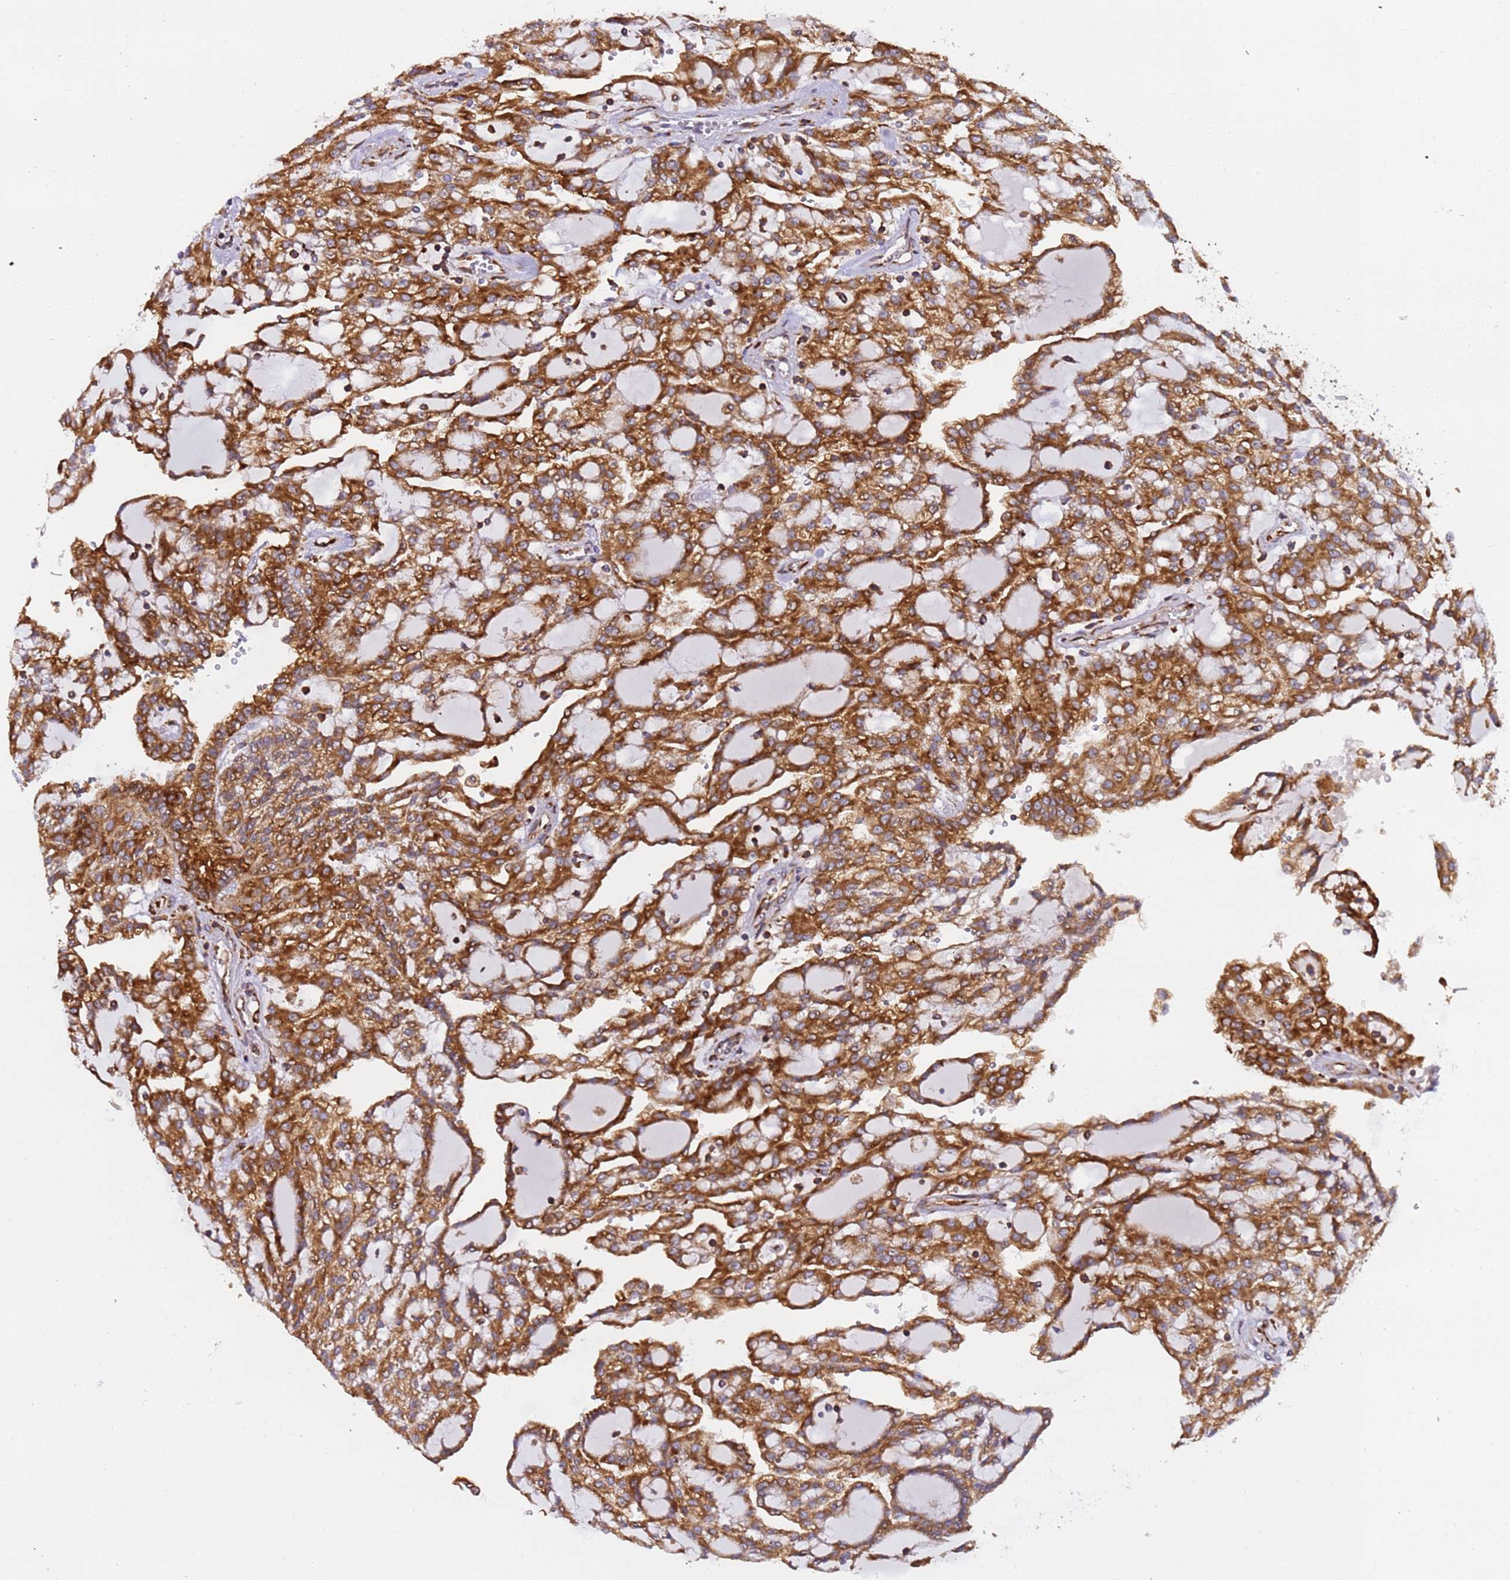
{"staining": {"intensity": "strong", "quantity": ">75%", "location": "cytoplasmic/membranous"}, "tissue": "renal cancer", "cell_type": "Tumor cells", "image_type": "cancer", "snomed": [{"axis": "morphology", "description": "Adenocarcinoma, NOS"}, {"axis": "topography", "description": "Kidney"}], "caption": "Adenocarcinoma (renal) stained with a brown dye exhibits strong cytoplasmic/membranous positive staining in about >75% of tumor cells.", "gene": "RPL36", "patient": {"sex": "male", "age": 63}}